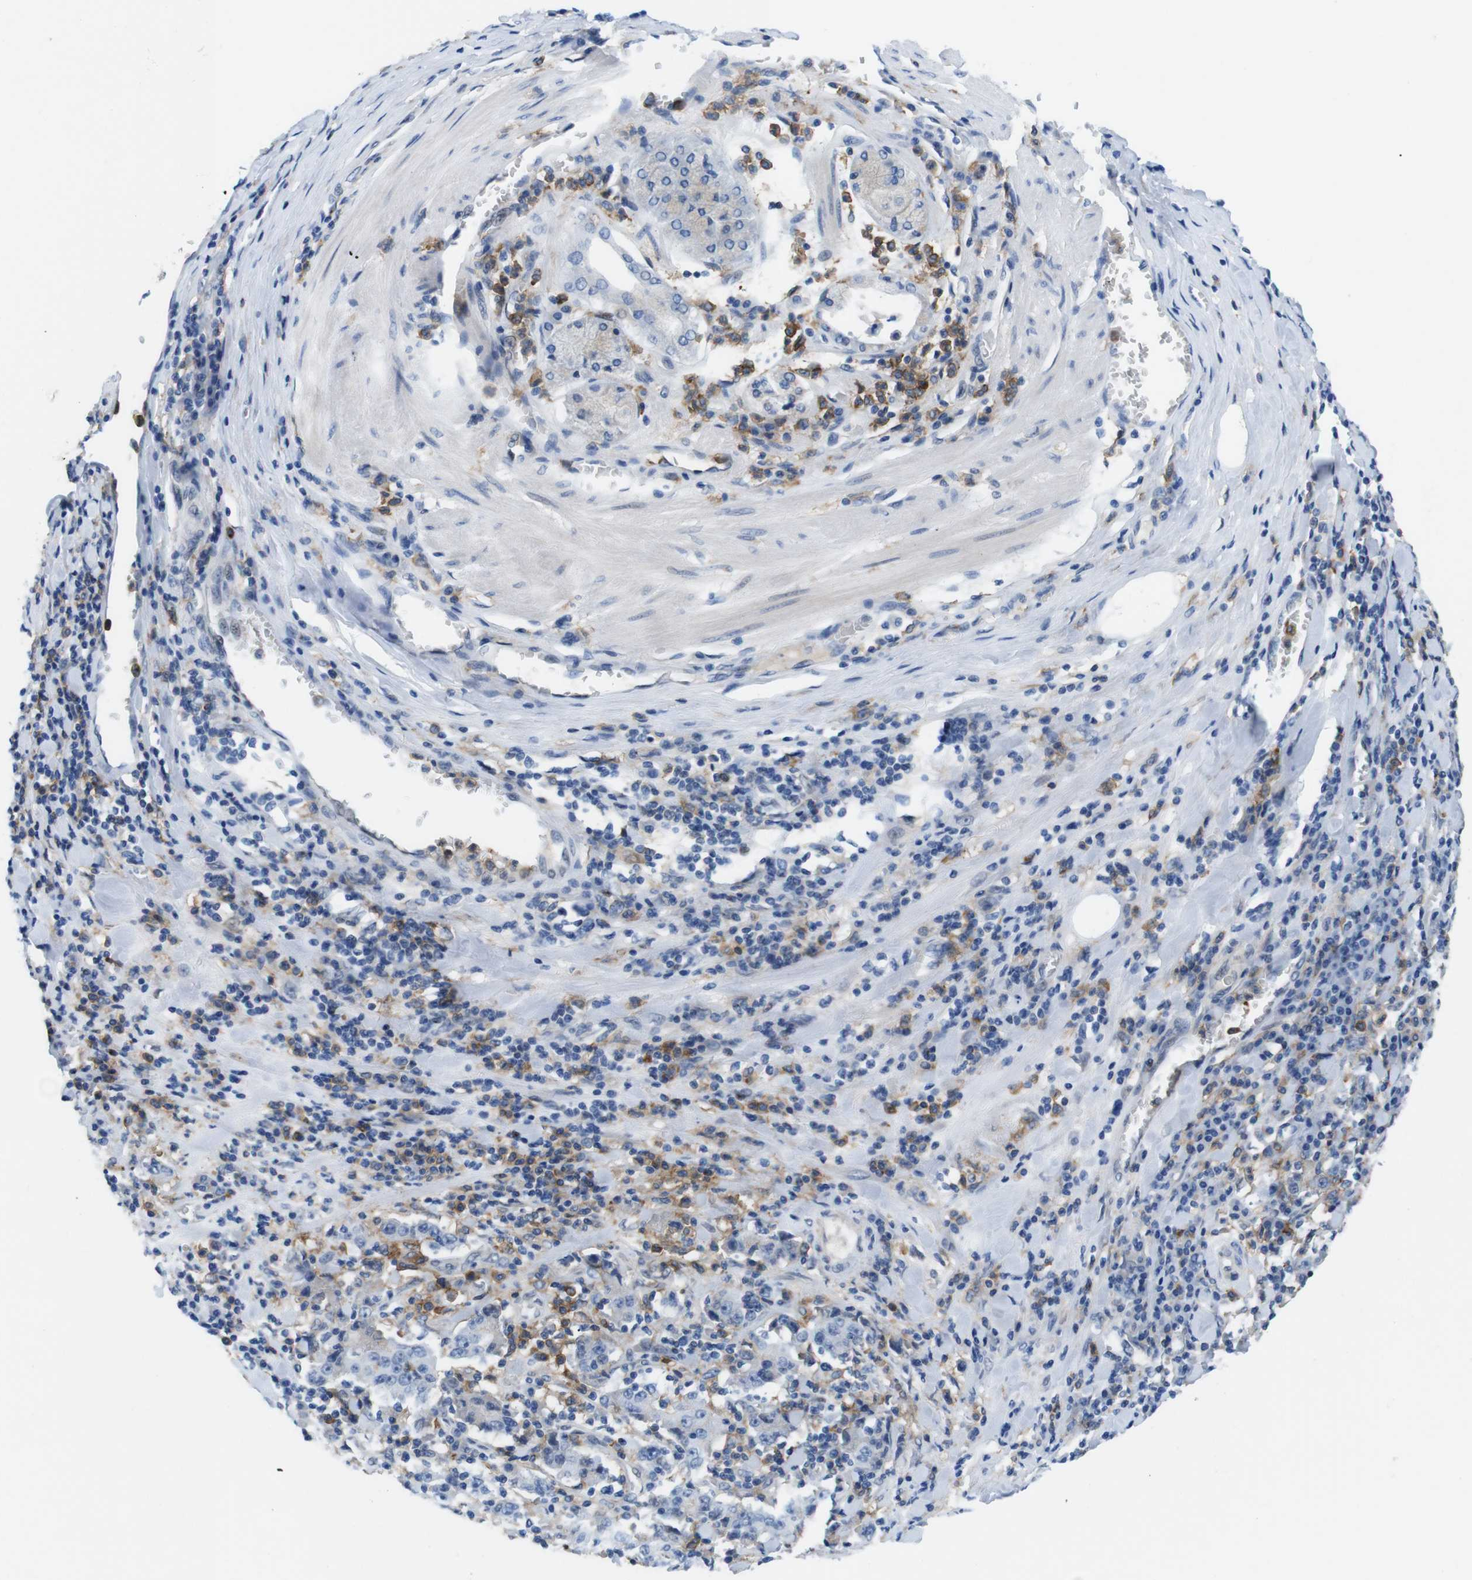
{"staining": {"intensity": "negative", "quantity": "none", "location": "none"}, "tissue": "stomach cancer", "cell_type": "Tumor cells", "image_type": "cancer", "snomed": [{"axis": "morphology", "description": "Normal tissue, NOS"}, {"axis": "morphology", "description": "Adenocarcinoma, NOS"}, {"axis": "topography", "description": "Stomach, upper"}, {"axis": "topography", "description": "Stomach"}], "caption": "The immunohistochemistry (IHC) image has no significant staining in tumor cells of adenocarcinoma (stomach) tissue.", "gene": "CD300C", "patient": {"sex": "male", "age": 59}}